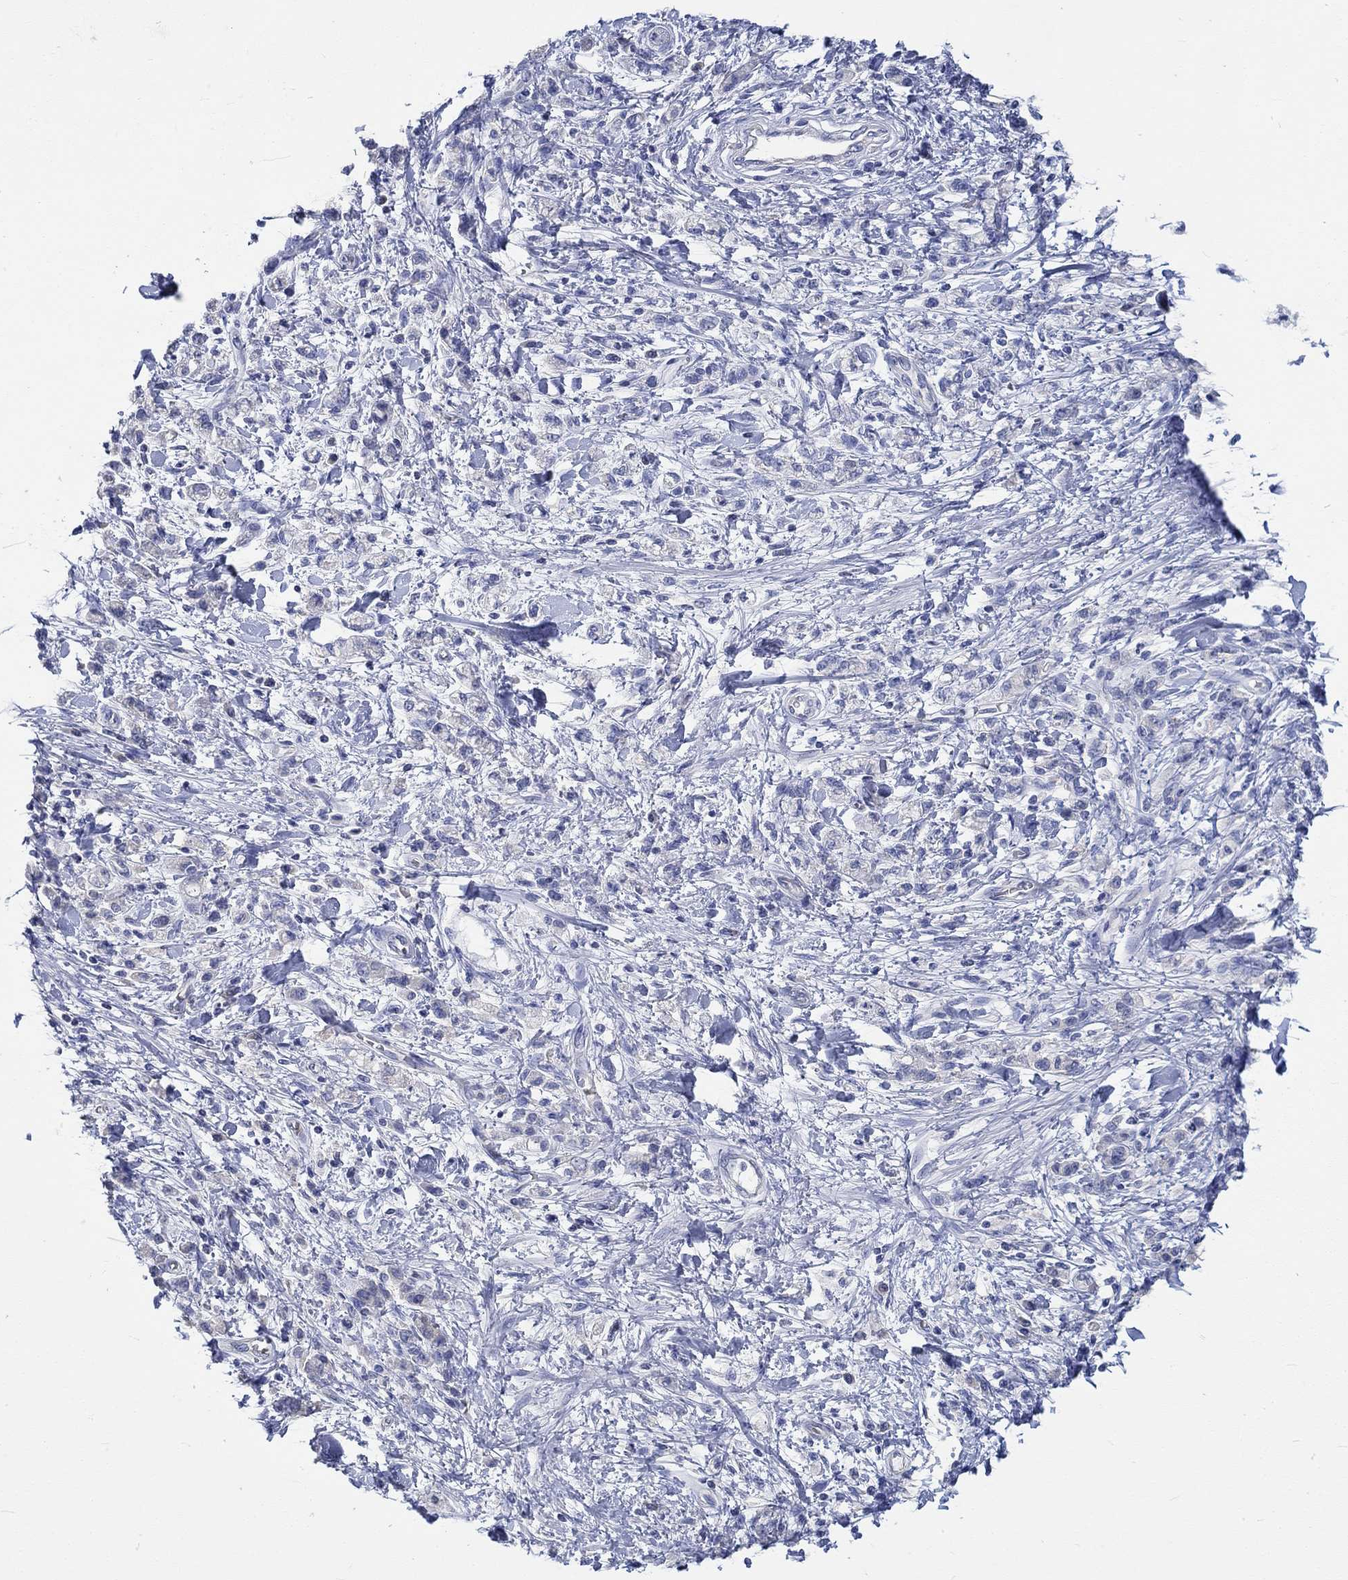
{"staining": {"intensity": "negative", "quantity": "none", "location": "none"}, "tissue": "stomach cancer", "cell_type": "Tumor cells", "image_type": "cancer", "snomed": [{"axis": "morphology", "description": "Adenocarcinoma, NOS"}, {"axis": "topography", "description": "Stomach"}], "caption": "Immunohistochemistry (IHC) photomicrograph of neoplastic tissue: adenocarcinoma (stomach) stained with DAB shows no significant protein positivity in tumor cells.", "gene": "KCNA1", "patient": {"sex": "male", "age": 77}}